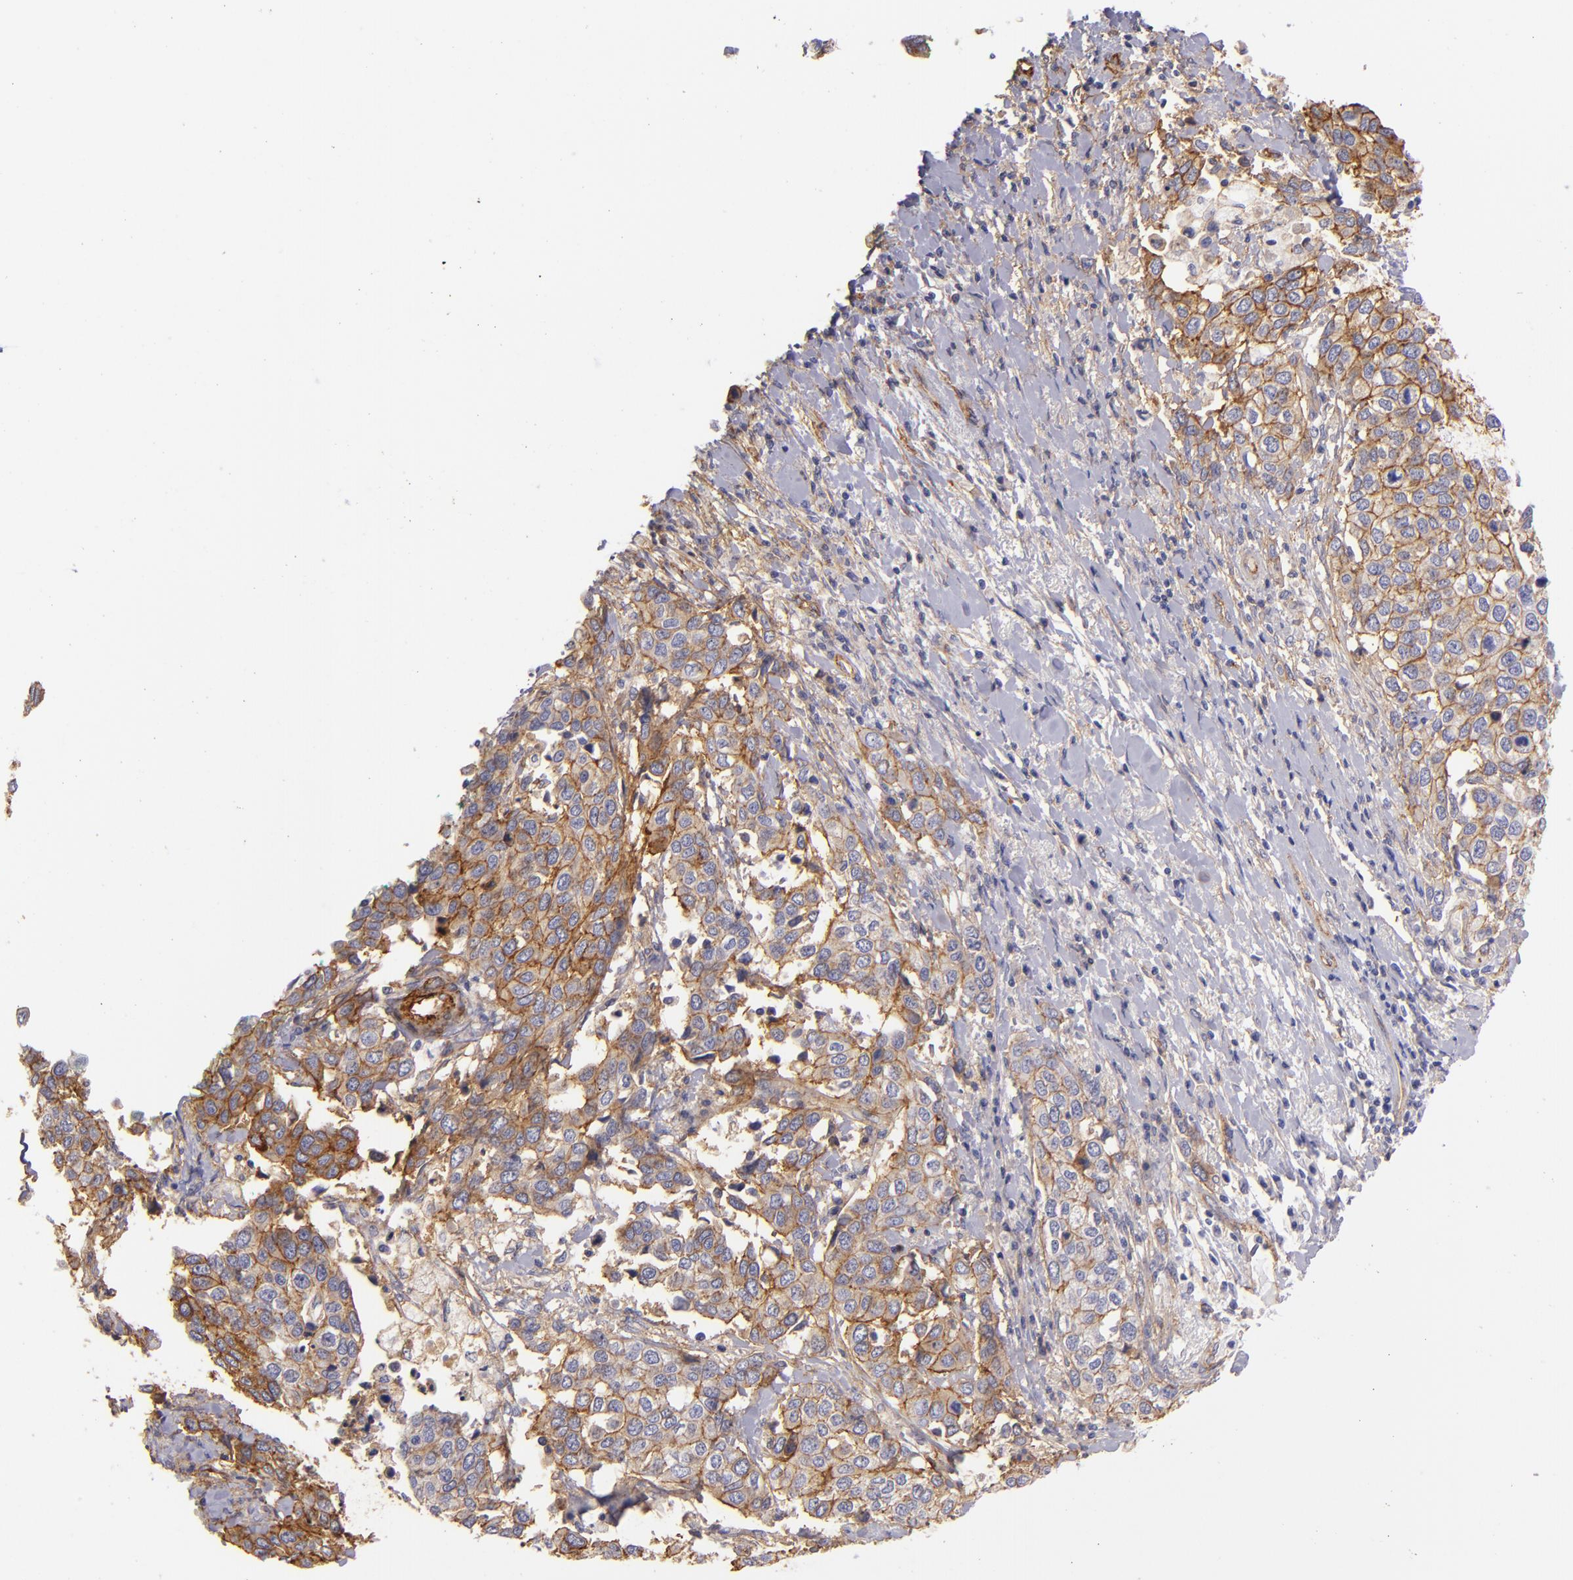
{"staining": {"intensity": "moderate", "quantity": "25%-75%", "location": "cytoplasmic/membranous"}, "tissue": "cervical cancer", "cell_type": "Tumor cells", "image_type": "cancer", "snomed": [{"axis": "morphology", "description": "Squamous cell carcinoma, NOS"}, {"axis": "topography", "description": "Cervix"}], "caption": "This is an image of IHC staining of squamous cell carcinoma (cervical), which shows moderate expression in the cytoplasmic/membranous of tumor cells.", "gene": "CD151", "patient": {"sex": "female", "age": 54}}